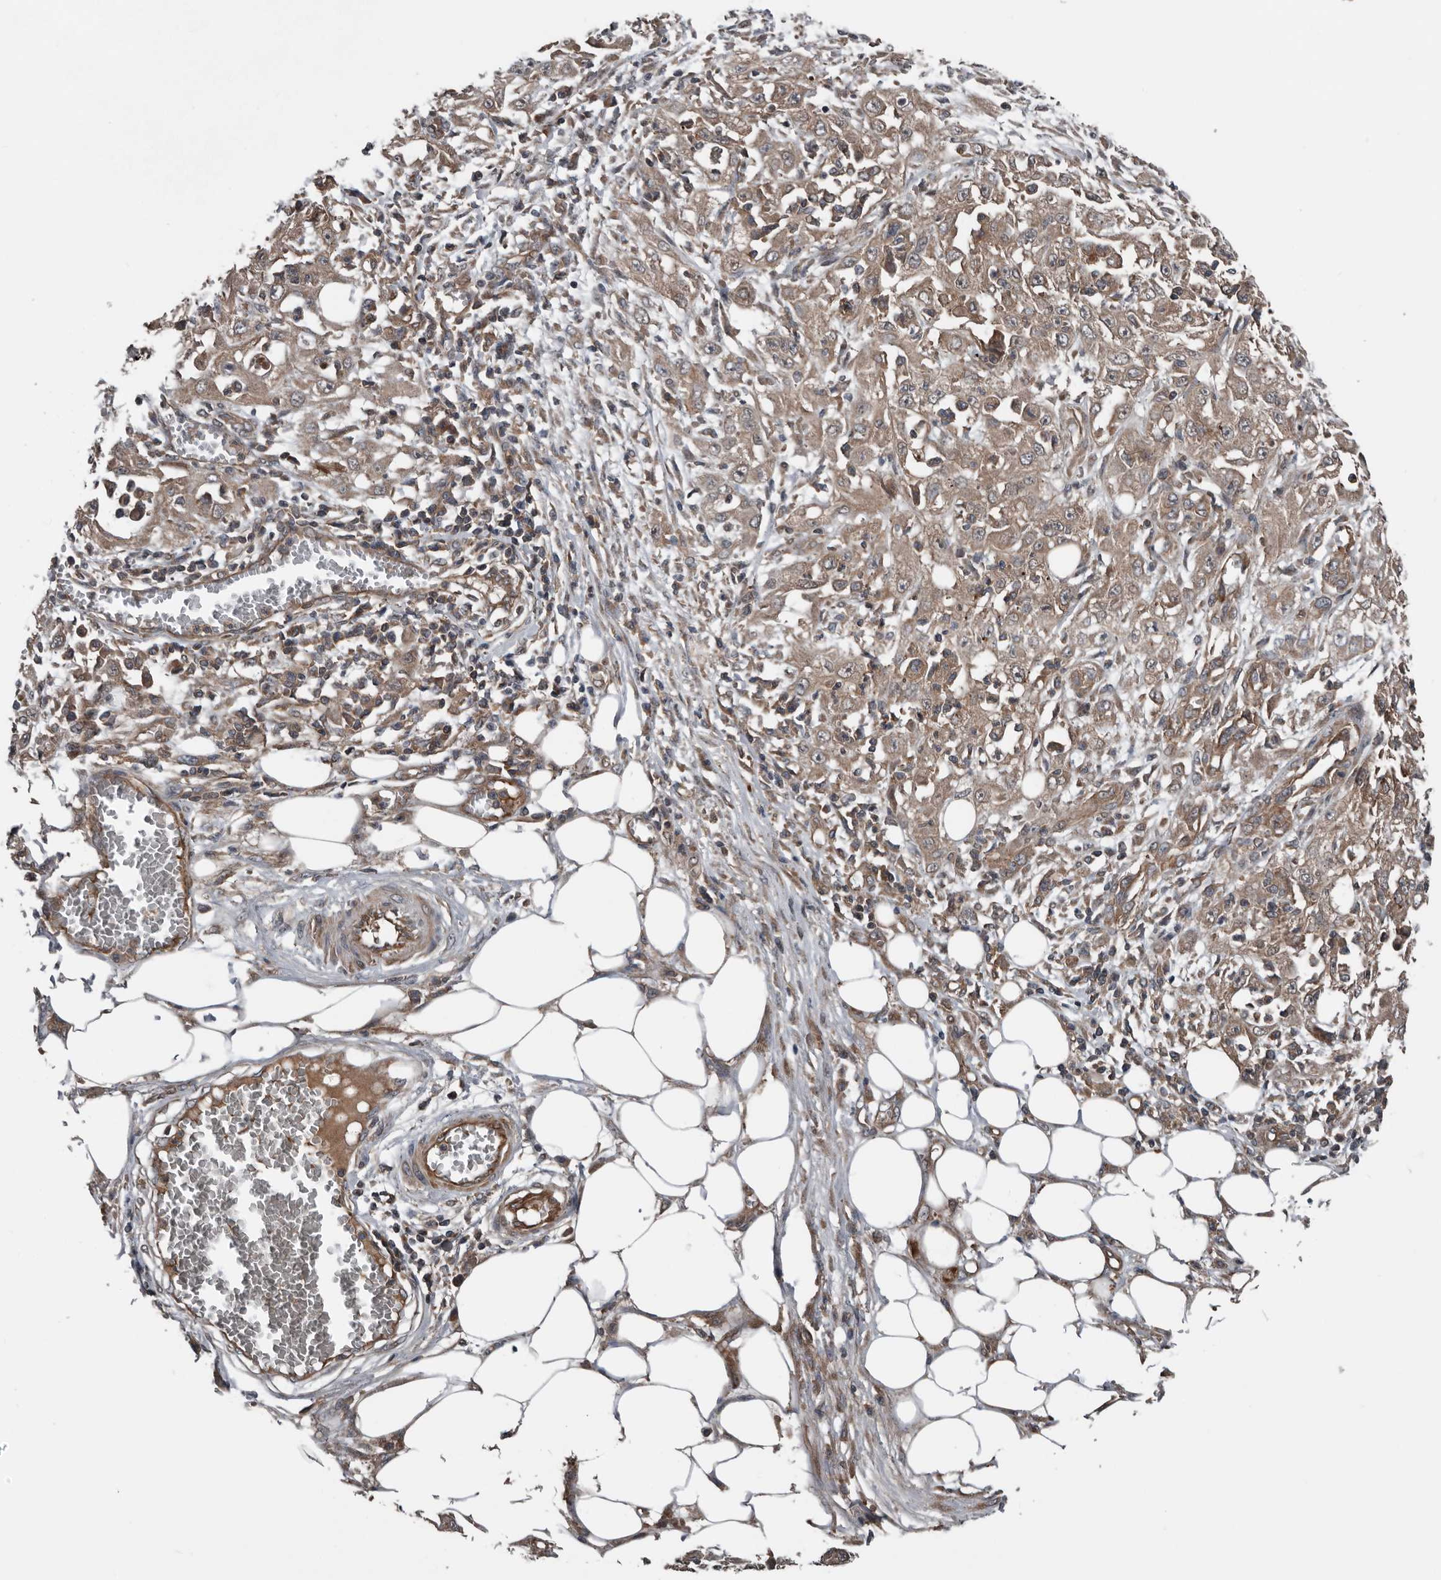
{"staining": {"intensity": "weak", "quantity": ">75%", "location": "cytoplasmic/membranous"}, "tissue": "skin cancer", "cell_type": "Tumor cells", "image_type": "cancer", "snomed": [{"axis": "morphology", "description": "Squamous cell carcinoma, NOS"}, {"axis": "morphology", "description": "Squamous cell carcinoma, metastatic, NOS"}, {"axis": "topography", "description": "Skin"}, {"axis": "topography", "description": "Lymph node"}], "caption": "Skin squamous cell carcinoma stained with a protein marker reveals weak staining in tumor cells.", "gene": "DNAJB4", "patient": {"sex": "male", "age": 75}}